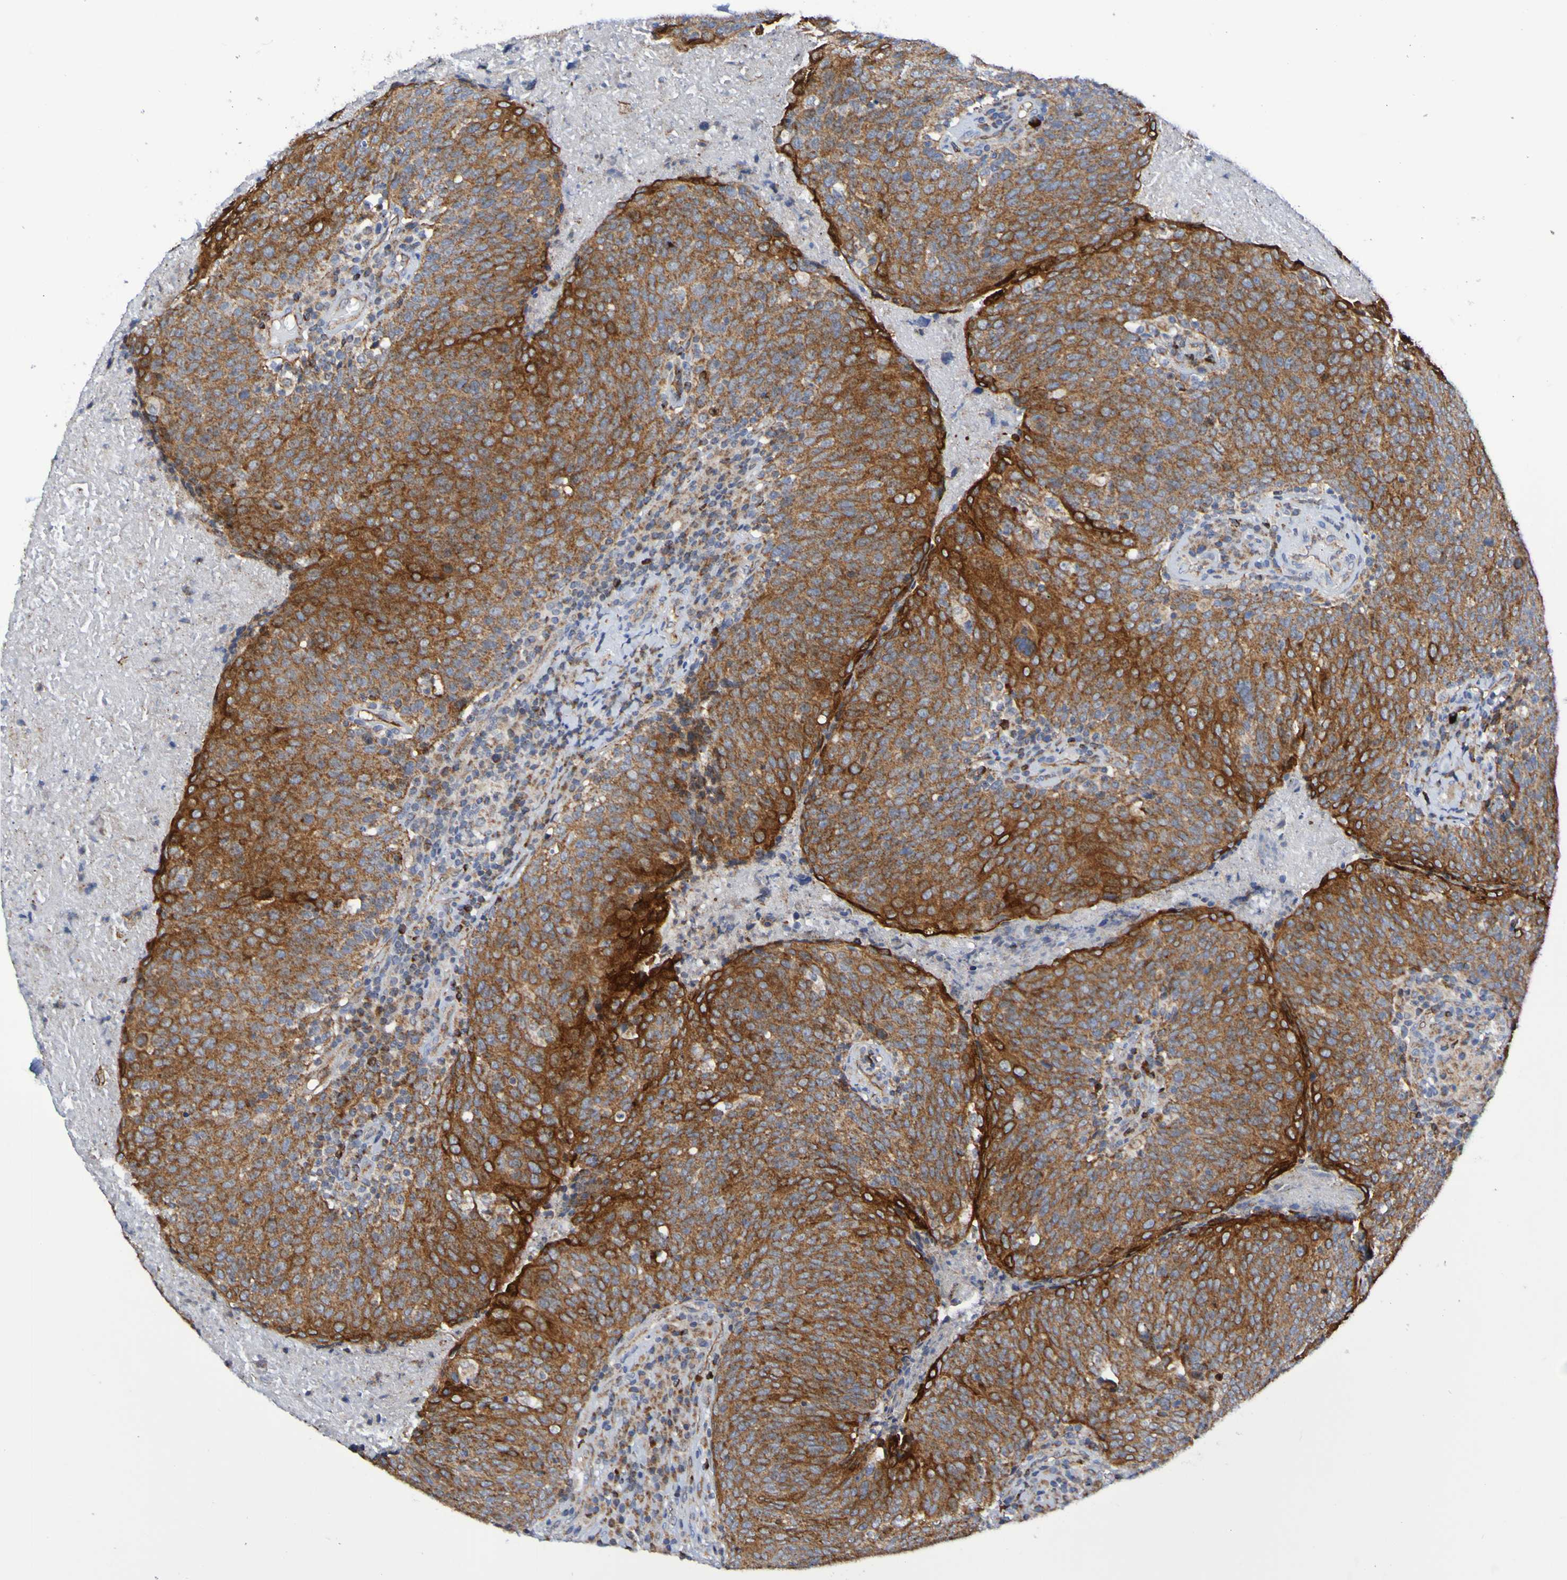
{"staining": {"intensity": "moderate", "quantity": ">75%", "location": "cytoplasmic/membranous"}, "tissue": "head and neck cancer", "cell_type": "Tumor cells", "image_type": "cancer", "snomed": [{"axis": "morphology", "description": "Squamous cell carcinoma, NOS"}, {"axis": "morphology", "description": "Squamous cell carcinoma, metastatic, NOS"}, {"axis": "topography", "description": "Lymph node"}, {"axis": "topography", "description": "Head-Neck"}], "caption": "Head and neck metastatic squamous cell carcinoma tissue exhibits moderate cytoplasmic/membranous expression in about >75% of tumor cells, visualized by immunohistochemistry.", "gene": "GJB1", "patient": {"sex": "male", "age": 62}}